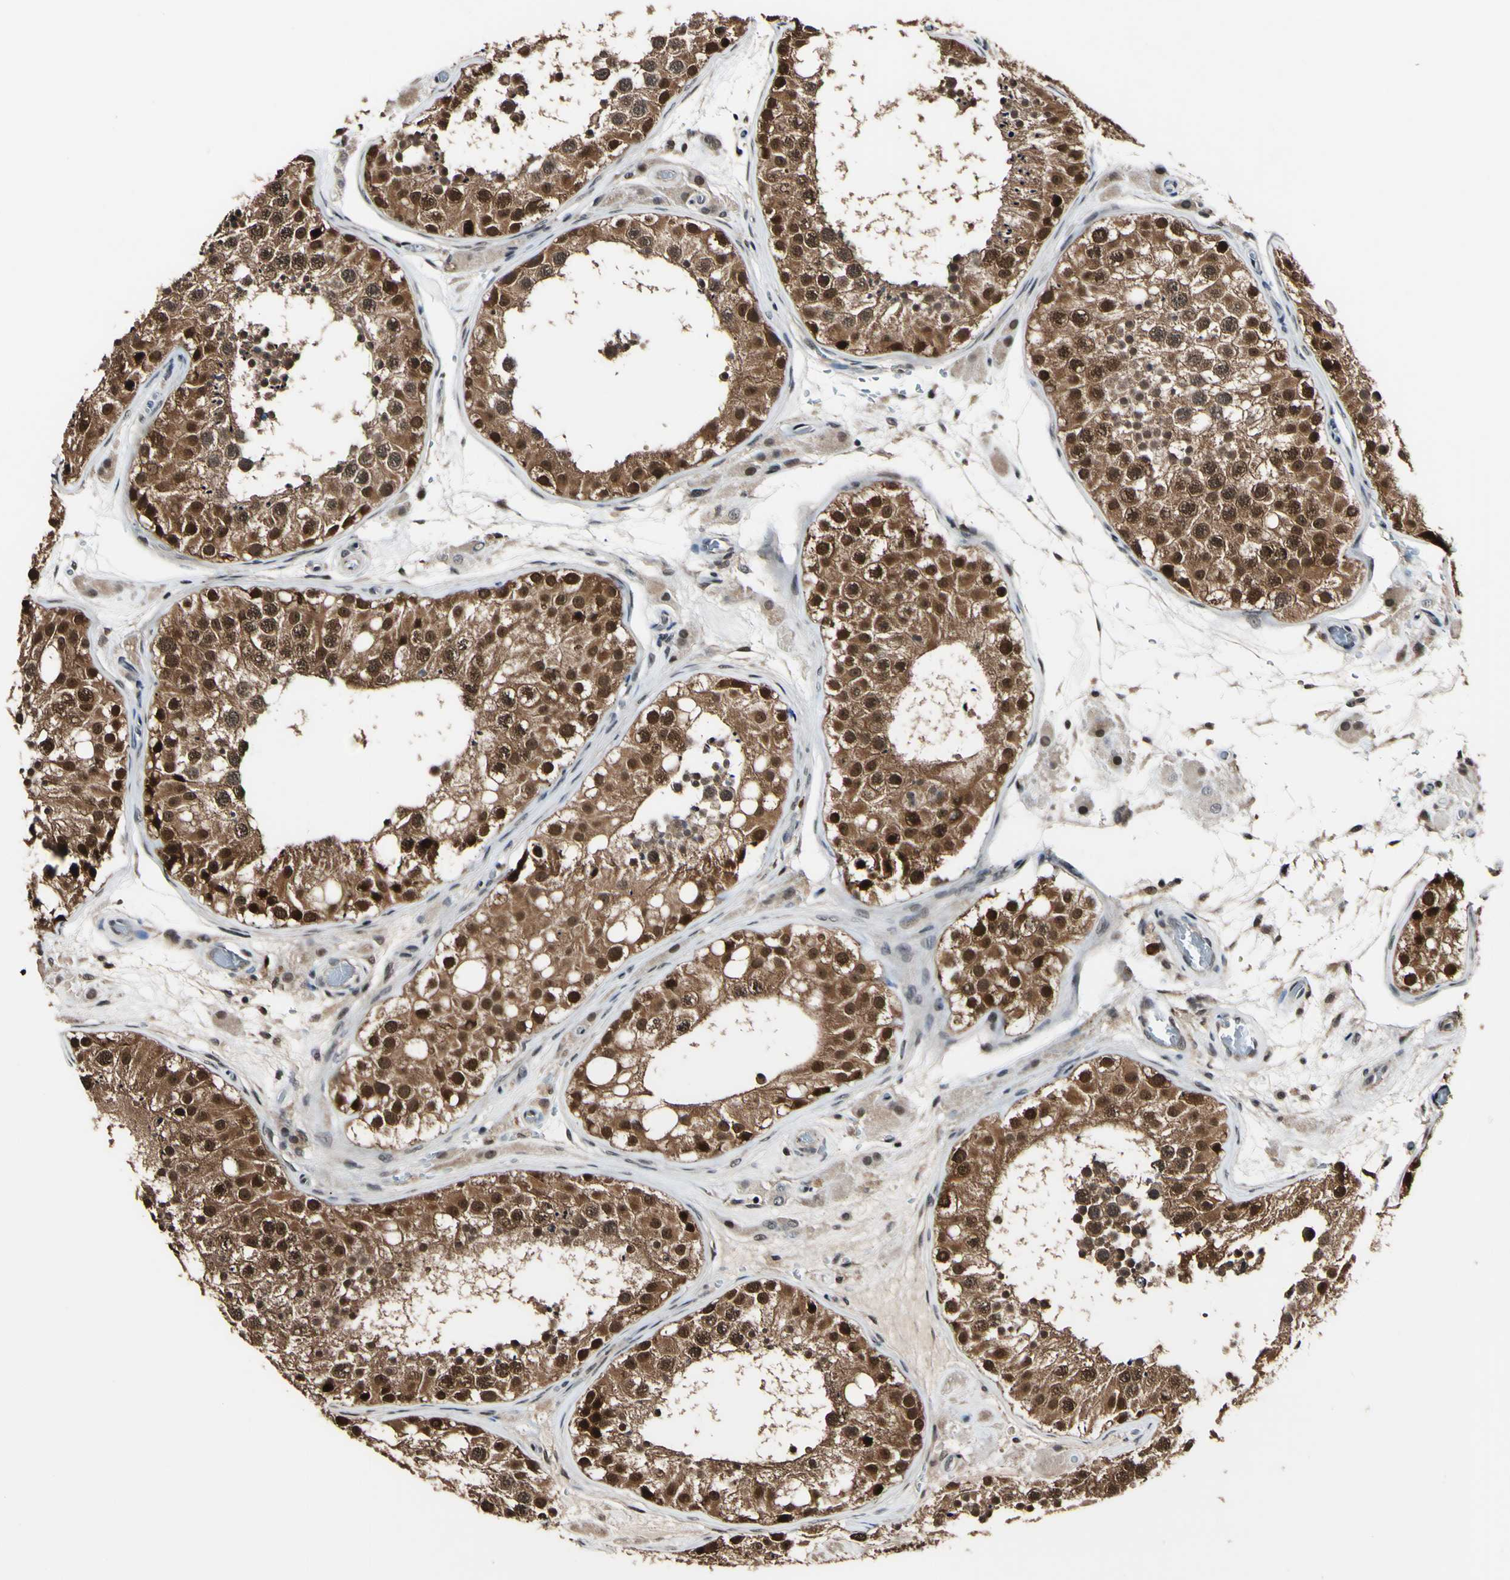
{"staining": {"intensity": "strong", "quantity": ">75%", "location": "cytoplasmic/membranous,nuclear"}, "tissue": "testis", "cell_type": "Cells in seminiferous ducts", "image_type": "normal", "snomed": [{"axis": "morphology", "description": "Normal tissue, NOS"}, {"axis": "topography", "description": "Testis"}], "caption": "IHC (DAB (3,3'-diaminobenzidine)) staining of benign testis demonstrates strong cytoplasmic/membranous,nuclear protein positivity in about >75% of cells in seminiferous ducts. The protein is stained brown, and the nuclei are stained in blue (DAB (3,3'-diaminobenzidine) IHC with brightfield microscopy, high magnification).", "gene": "PSMD10", "patient": {"sex": "male", "age": 26}}